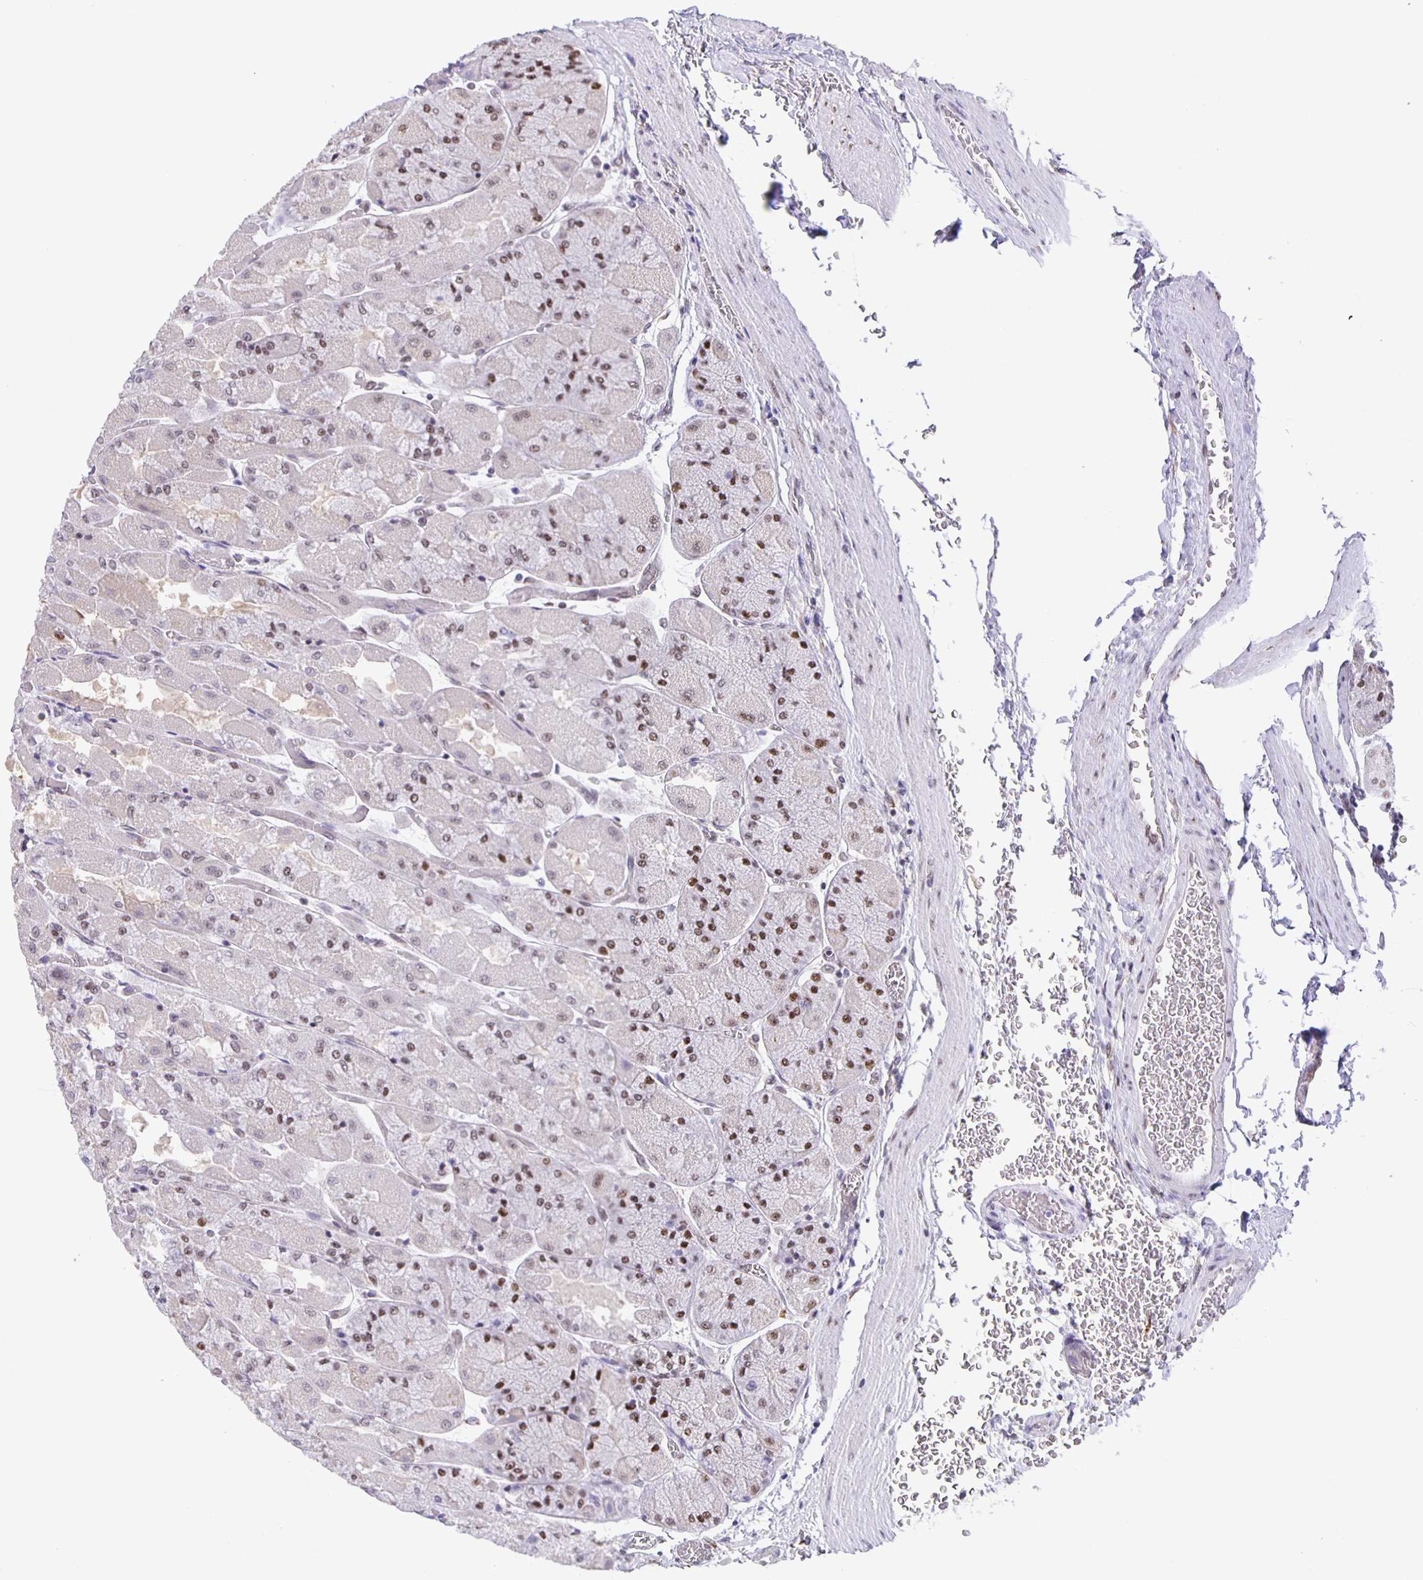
{"staining": {"intensity": "strong", "quantity": "25%-75%", "location": "nuclear"}, "tissue": "stomach", "cell_type": "Glandular cells", "image_type": "normal", "snomed": [{"axis": "morphology", "description": "Normal tissue, NOS"}, {"axis": "topography", "description": "Stomach"}], "caption": "Brown immunohistochemical staining in unremarkable human stomach demonstrates strong nuclear positivity in about 25%-75% of glandular cells.", "gene": "ZRANB2", "patient": {"sex": "female", "age": 61}}